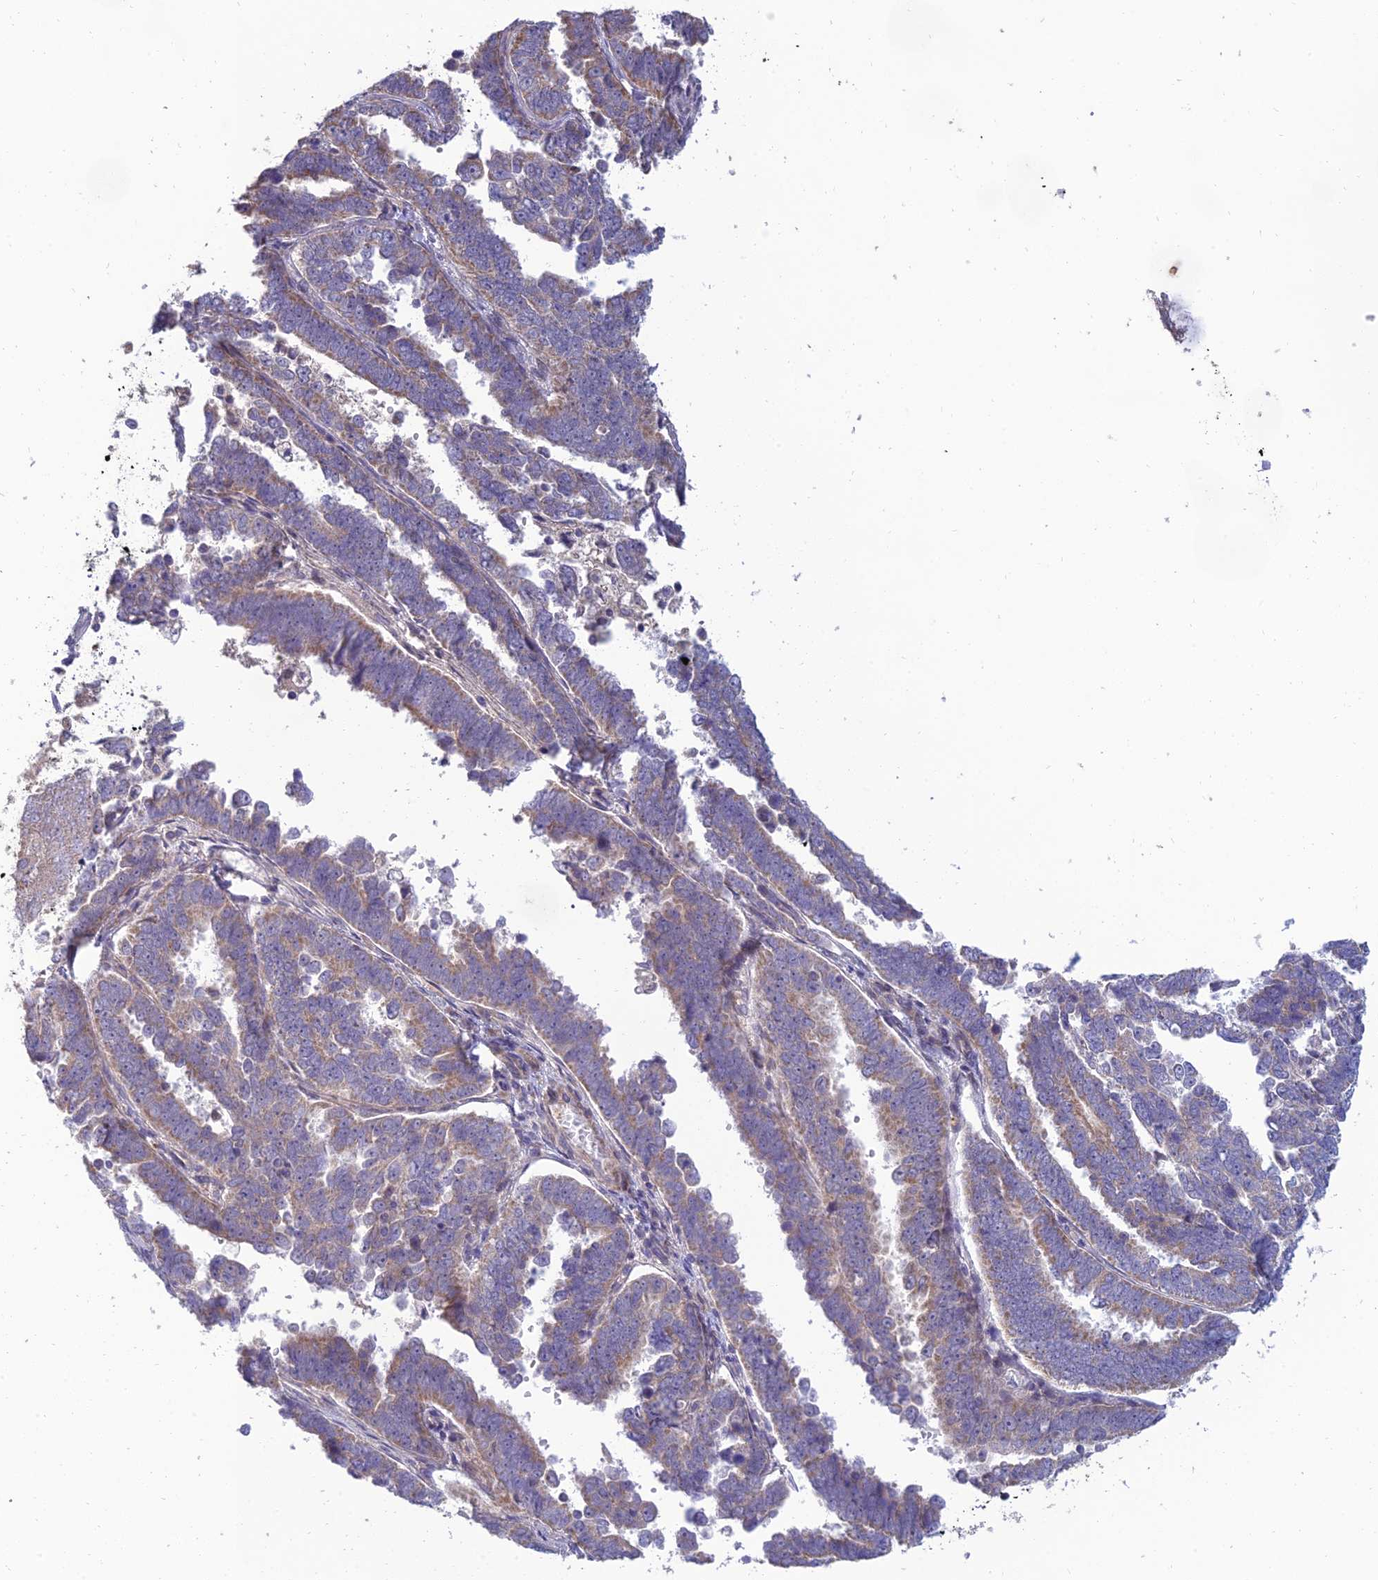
{"staining": {"intensity": "moderate", "quantity": "25%-75%", "location": "cytoplasmic/membranous"}, "tissue": "endometrial cancer", "cell_type": "Tumor cells", "image_type": "cancer", "snomed": [{"axis": "morphology", "description": "Adenocarcinoma, NOS"}, {"axis": "topography", "description": "Endometrium"}], "caption": "DAB immunohistochemical staining of endometrial adenocarcinoma exhibits moderate cytoplasmic/membranous protein staining in approximately 25%-75% of tumor cells.", "gene": "C3orf20", "patient": {"sex": "female", "age": 75}}